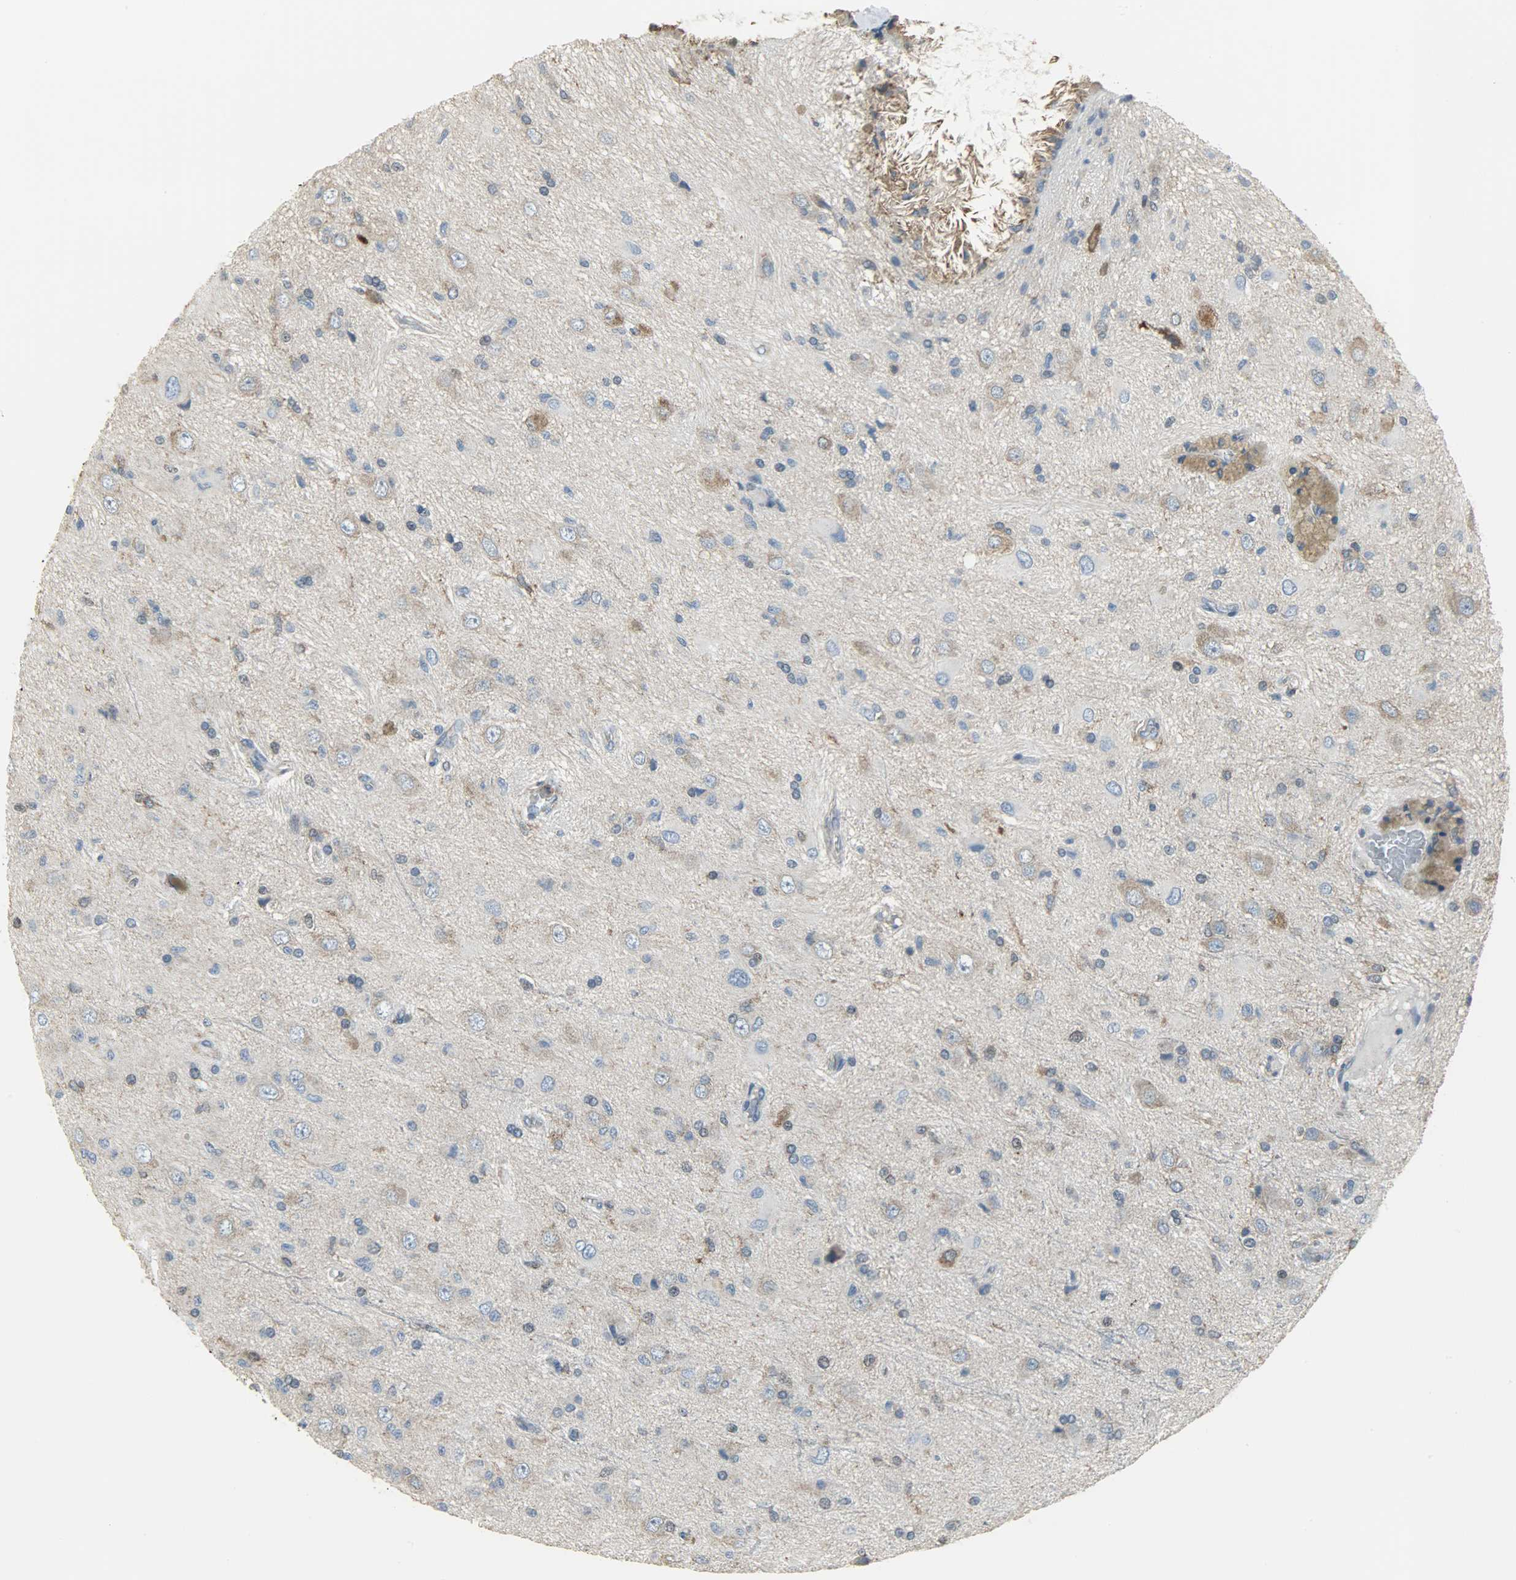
{"staining": {"intensity": "weak", "quantity": ">75%", "location": "cytoplasmic/membranous"}, "tissue": "glioma", "cell_type": "Tumor cells", "image_type": "cancer", "snomed": [{"axis": "morphology", "description": "Glioma, malignant, High grade"}, {"axis": "topography", "description": "Brain"}], "caption": "The micrograph reveals a brown stain indicating the presence of a protein in the cytoplasmic/membranous of tumor cells in glioma.", "gene": "DNAJA4", "patient": {"sex": "male", "age": 47}}